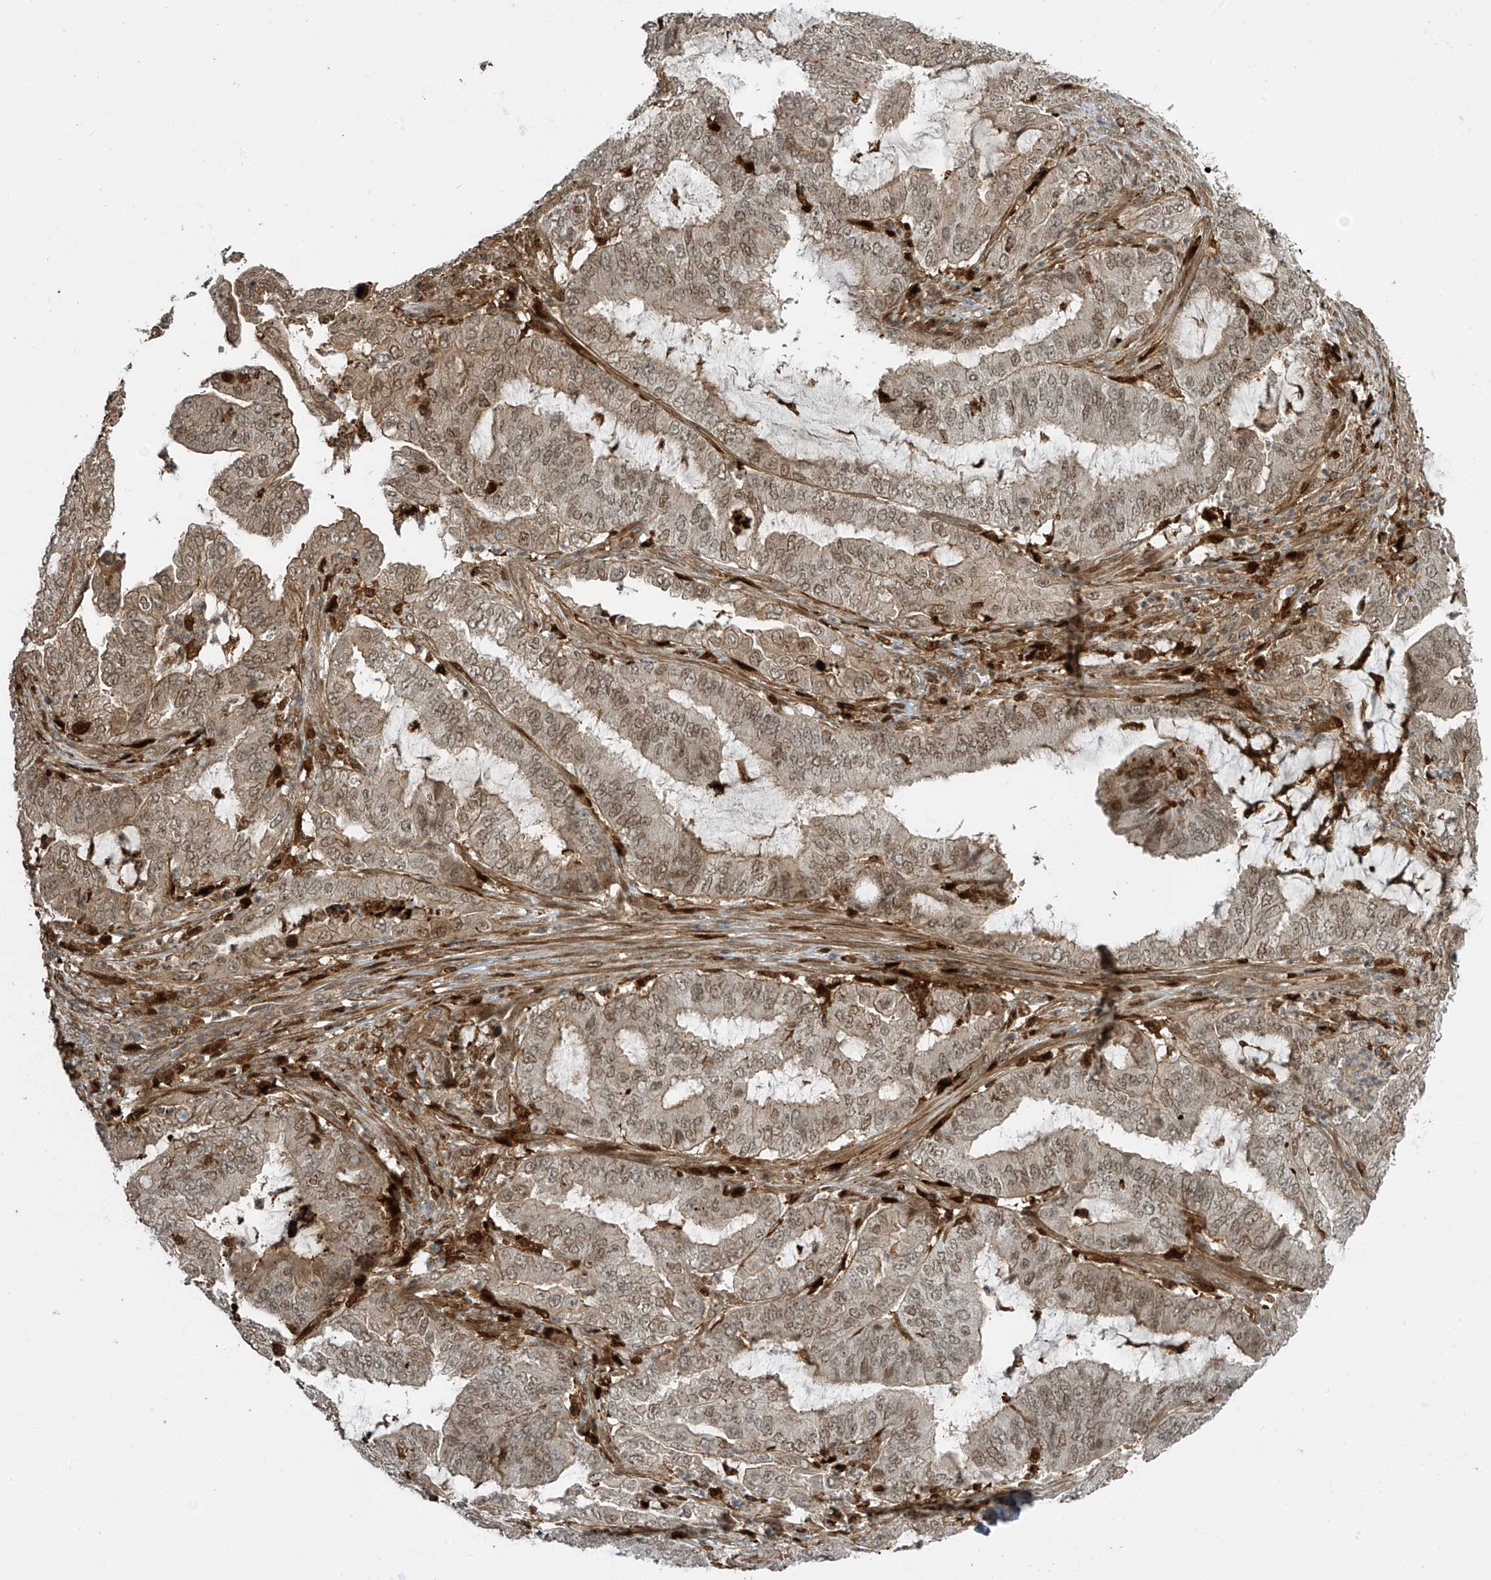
{"staining": {"intensity": "weak", "quantity": ">75%", "location": "nuclear"}, "tissue": "endometrial cancer", "cell_type": "Tumor cells", "image_type": "cancer", "snomed": [{"axis": "morphology", "description": "Adenocarcinoma, NOS"}, {"axis": "topography", "description": "Endometrium"}], "caption": "A micrograph of human endometrial cancer (adenocarcinoma) stained for a protein reveals weak nuclear brown staining in tumor cells.", "gene": "ATAD2B", "patient": {"sex": "female", "age": 51}}